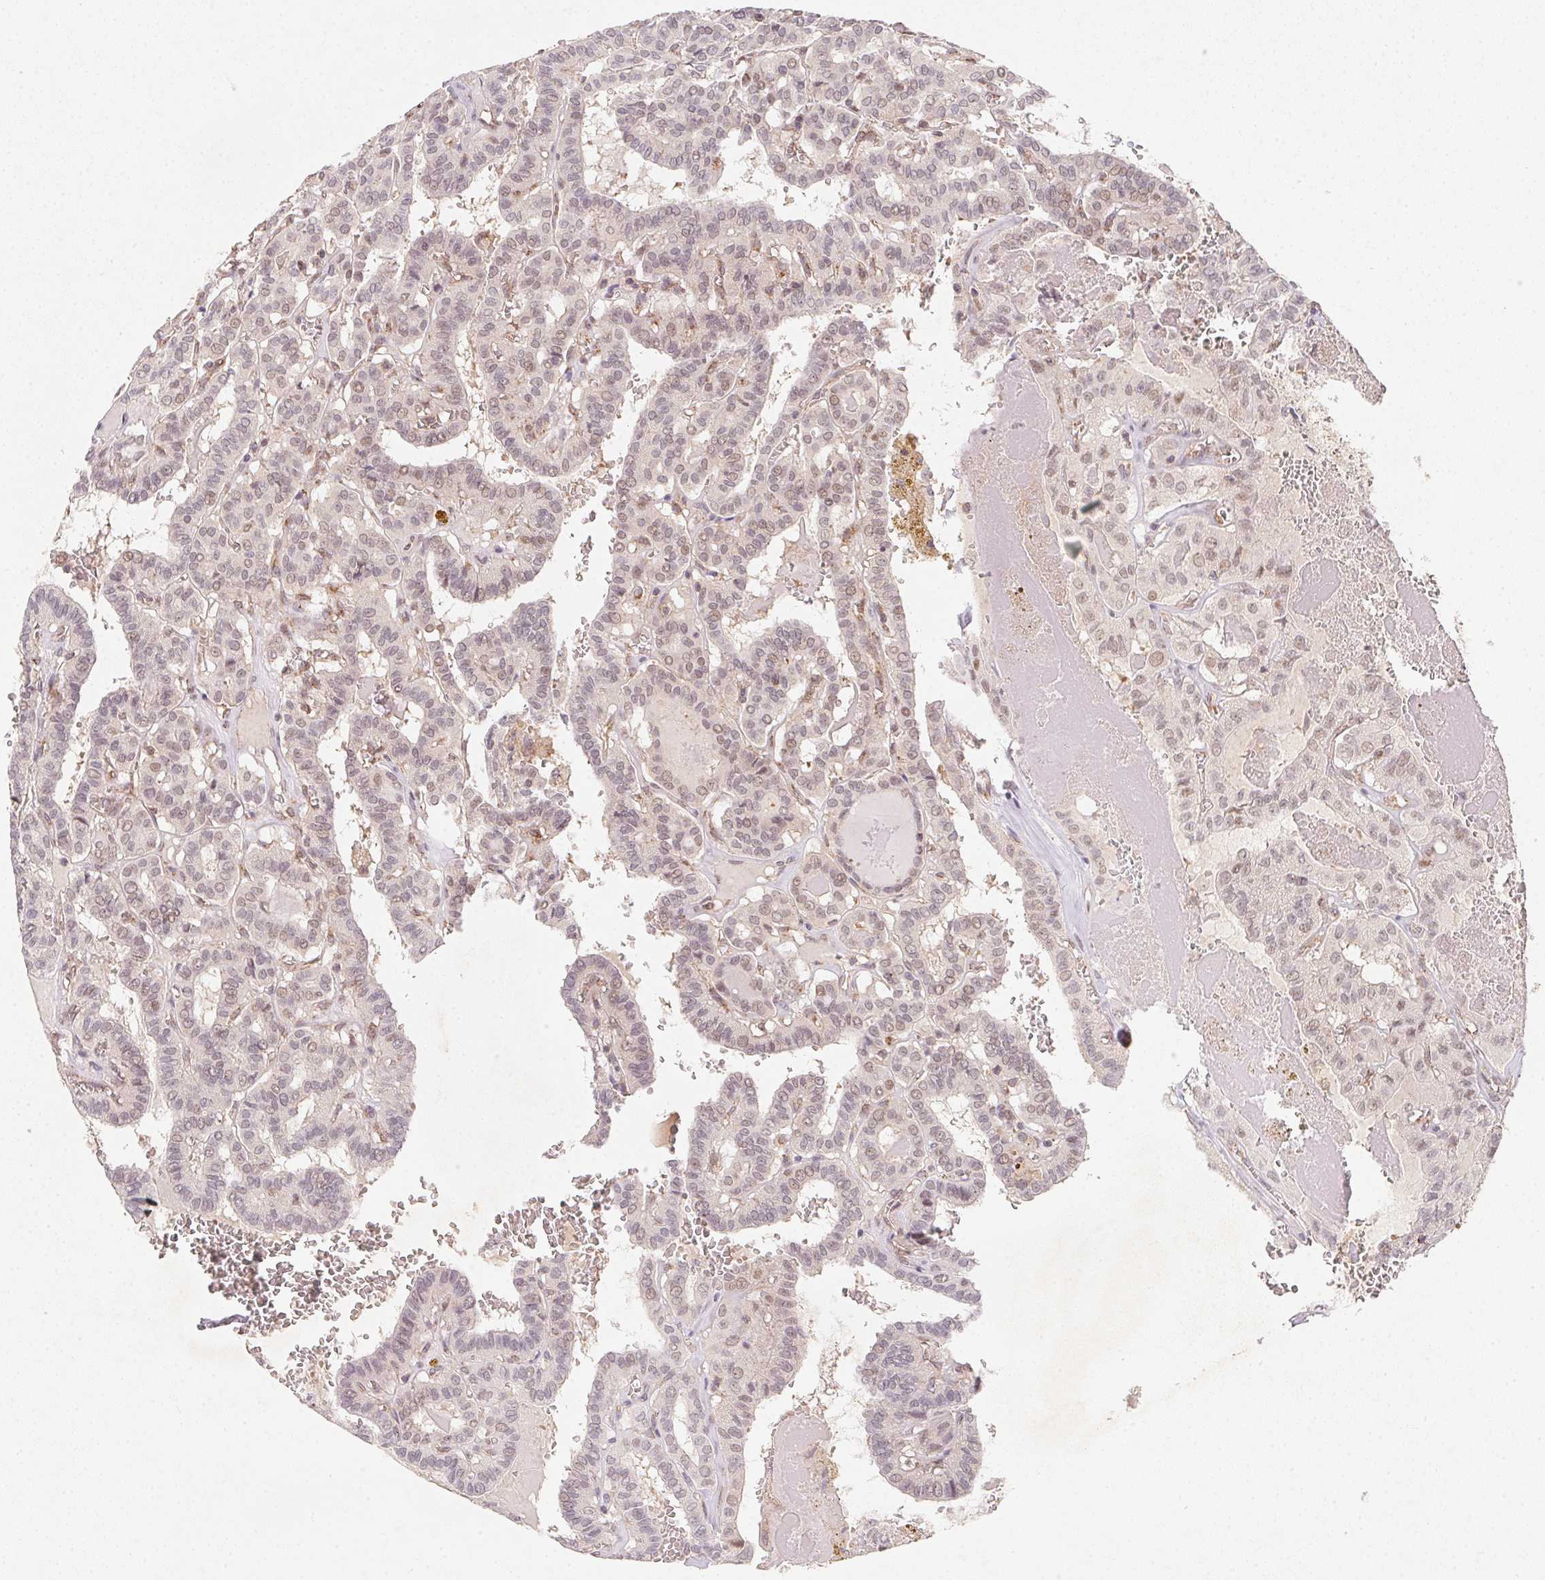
{"staining": {"intensity": "weak", "quantity": "25%-75%", "location": "cytoplasmic/membranous,nuclear"}, "tissue": "thyroid cancer", "cell_type": "Tumor cells", "image_type": "cancer", "snomed": [{"axis": "morphology", "description": "Papillary adenocarcinoma, NOS"}, {"axis": "topography", "description": "Thyroid gland"}], "caption": "Immunohistochemical staining of human thyroid papillary adenocarcinoma shows weak cytoplasmic/membranous and nuclear protein staining in about 25%-75% of tumor cells. Using DAB (brown) and hematoxylin (blue) stains, captured at high magnification using brightfield microscopy.", "gene": "NDUFS6", "patient": {"sex": "female", "age": 21}}